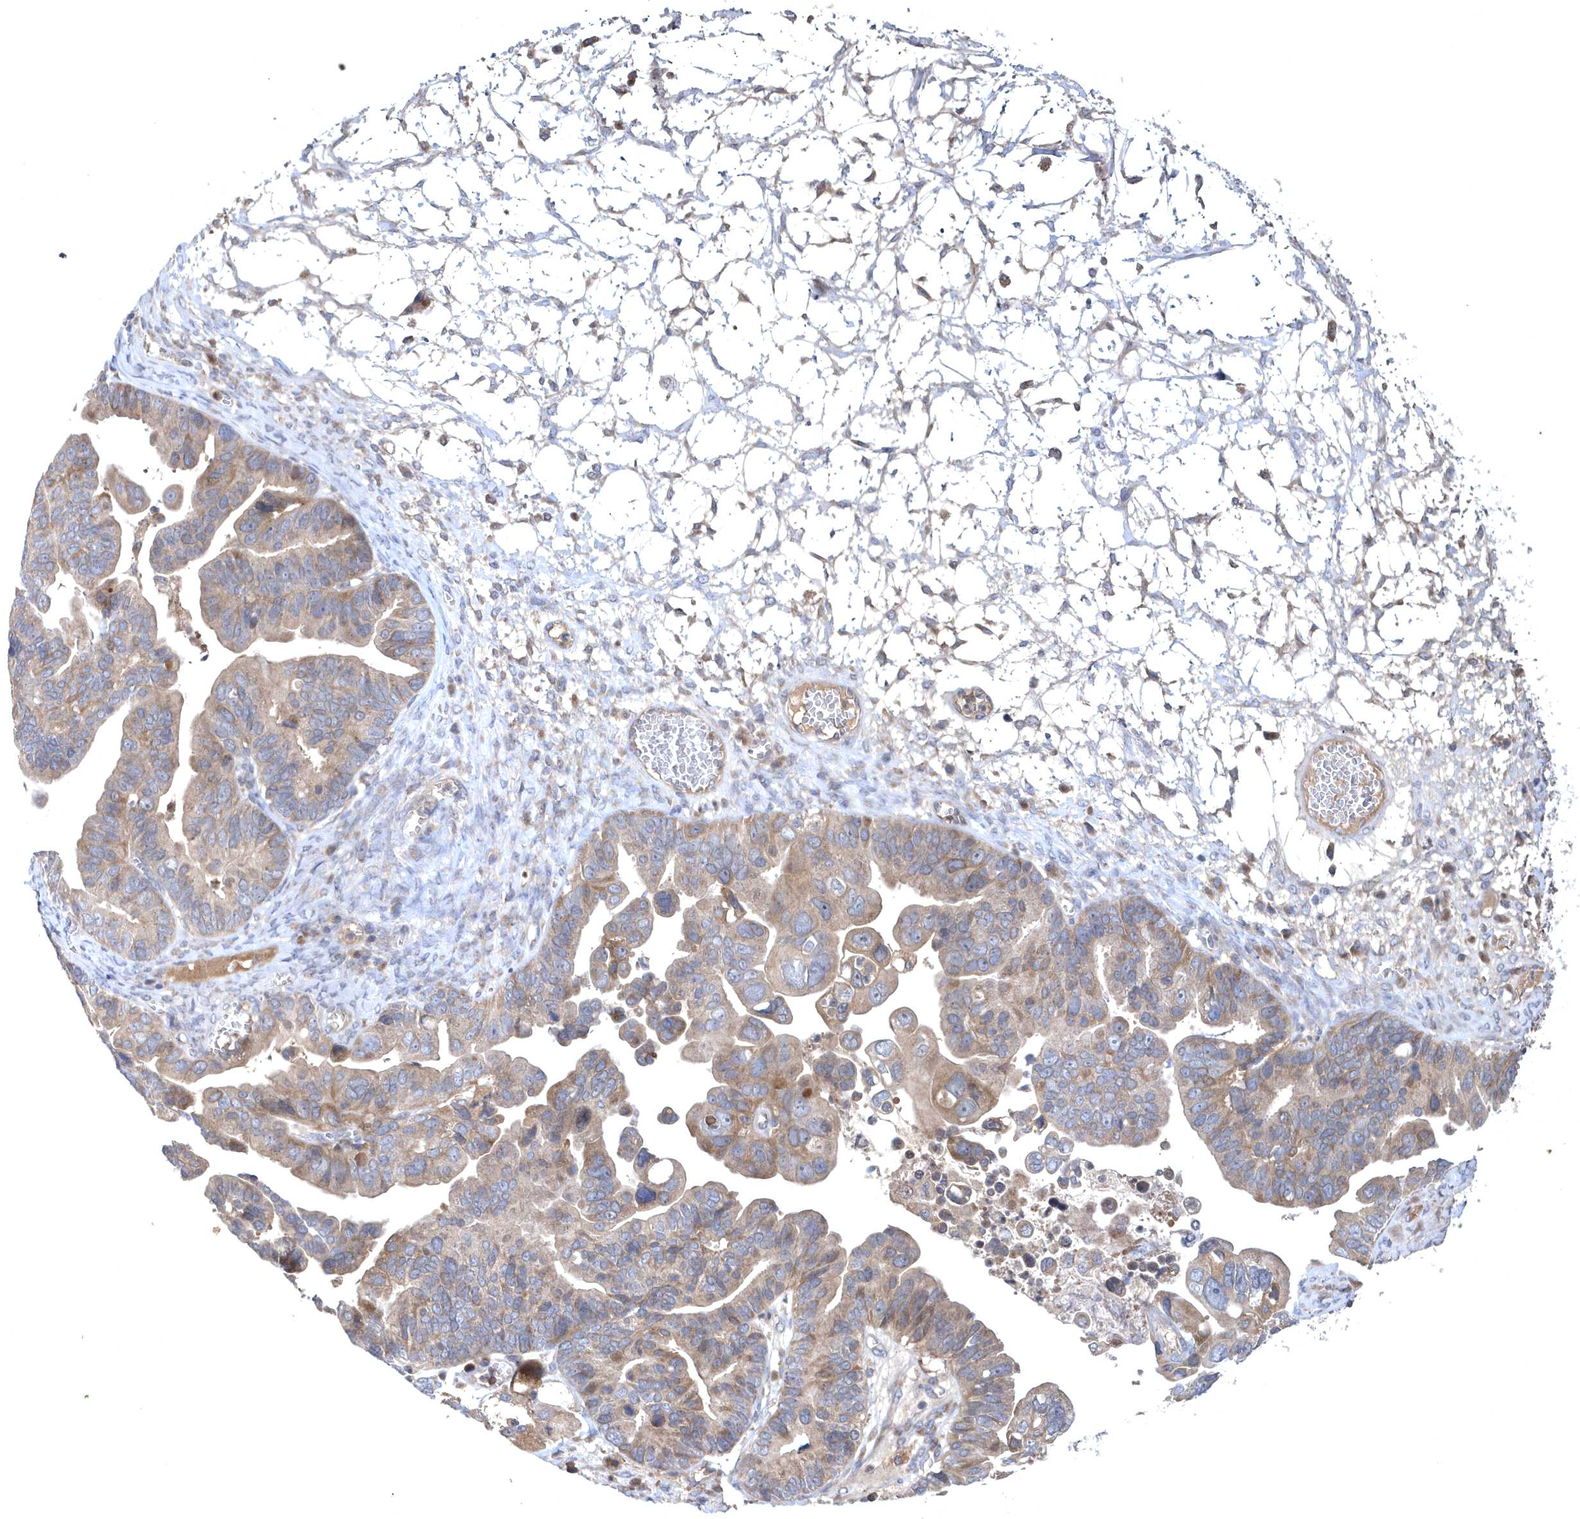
{"staining": {"intensity": "moderate", "quantity": ">75%", "location": "cytoplasmic/membranous"}, "tissue": "ovarian cancer", "cell_type": "Tumor cells", "image_type": "cancer", "snomed": [{"axis": "morphology", "description": "Cystadenocarcinoma, serous, NOS"}, {"axis": "topography", "description": "Ovary"}], "caption": "Ovarian serous cystadenocarcinoma stained with a brown dye demonstrates moderate cytoplasmic/membranous positive expression in approximately >75% of tumor cells.", "gene": "HMGCS1", "patient": {"sex": "female", "age": 56}}